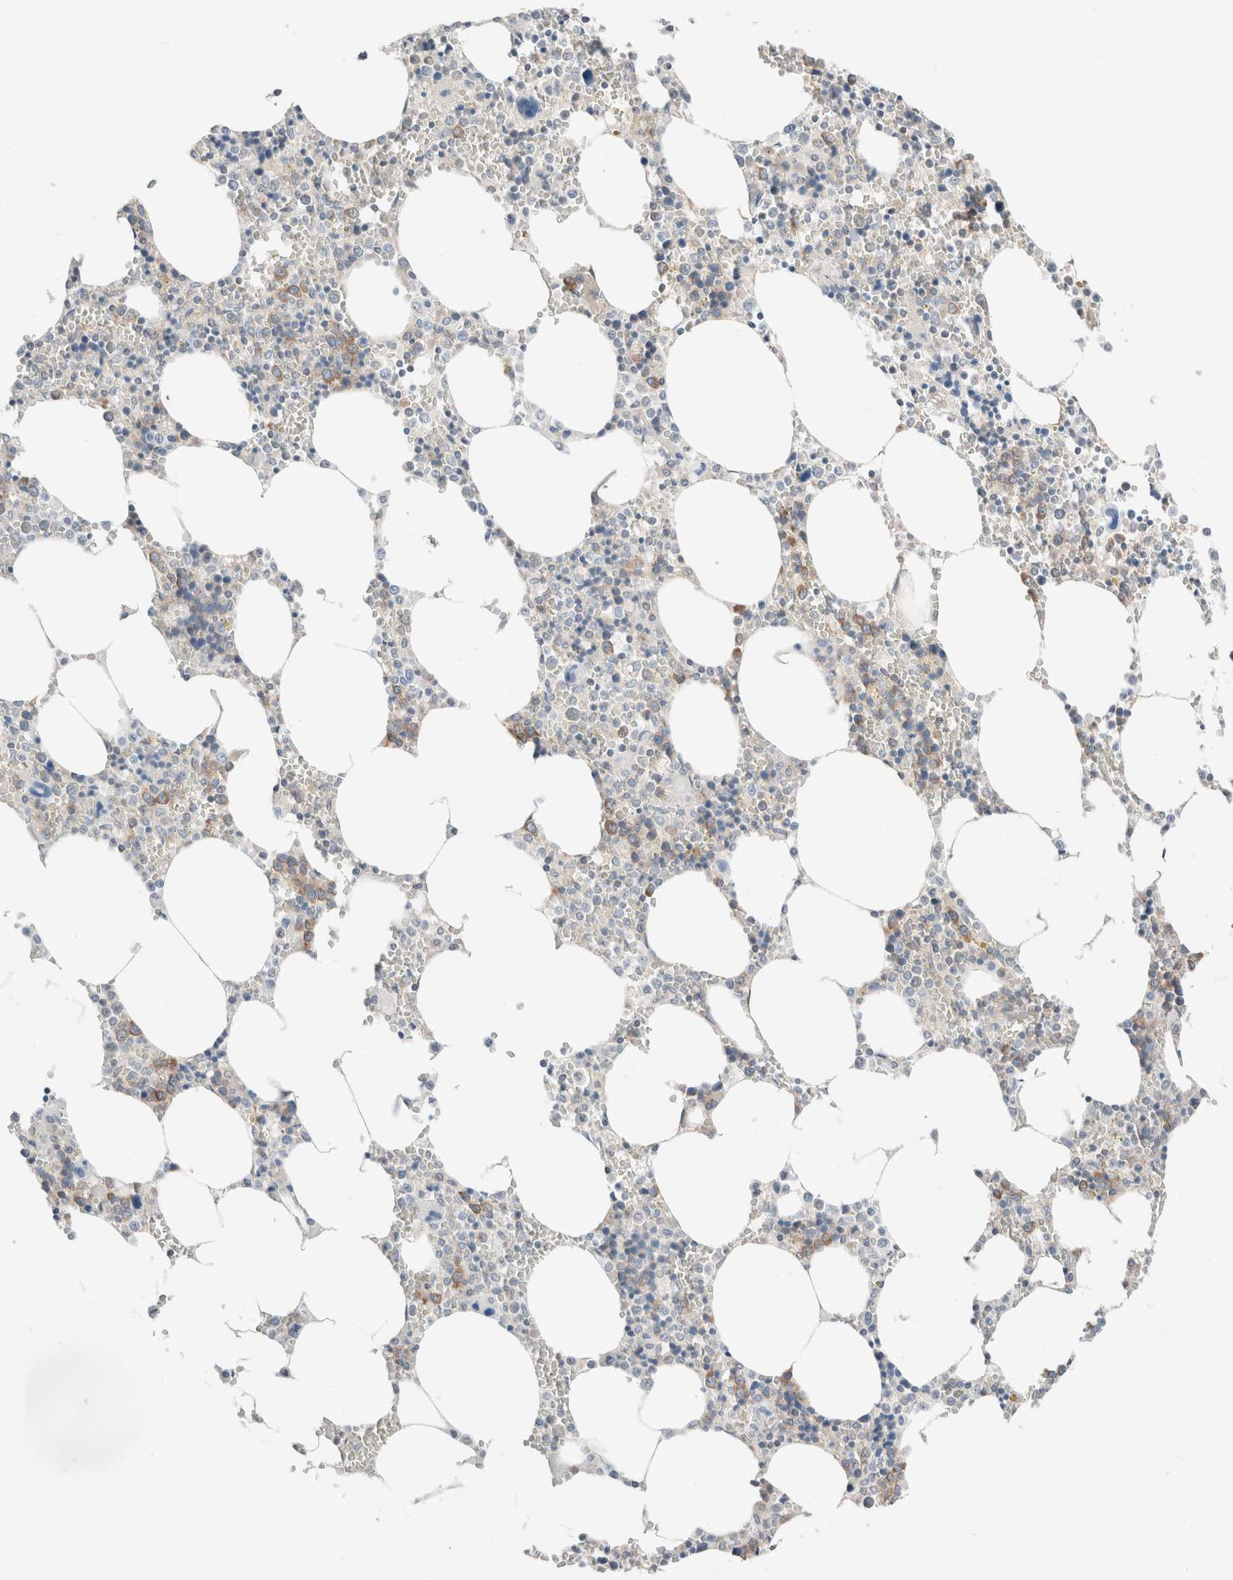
{"staining": {"intensity": "moderate", "quantity": "<25%", "location": "cytoplasmic/membranous"}, "tissue": "bone marrow", "cell_type": "Hematopoietic cells", "image_type": "normal", "snomed": [{"axis": "morphology", "description": "Normal tissue, NOS"}, {"axis": "topography", "description": "Bone marrow"}], "caption": "Moderate cytoplasmic/membranous positivity is seen in about <25% of hematopoietic cells in benign bone marrow.", "gene": "CASC3", "patient": {"sex": "male", "age": 70}}